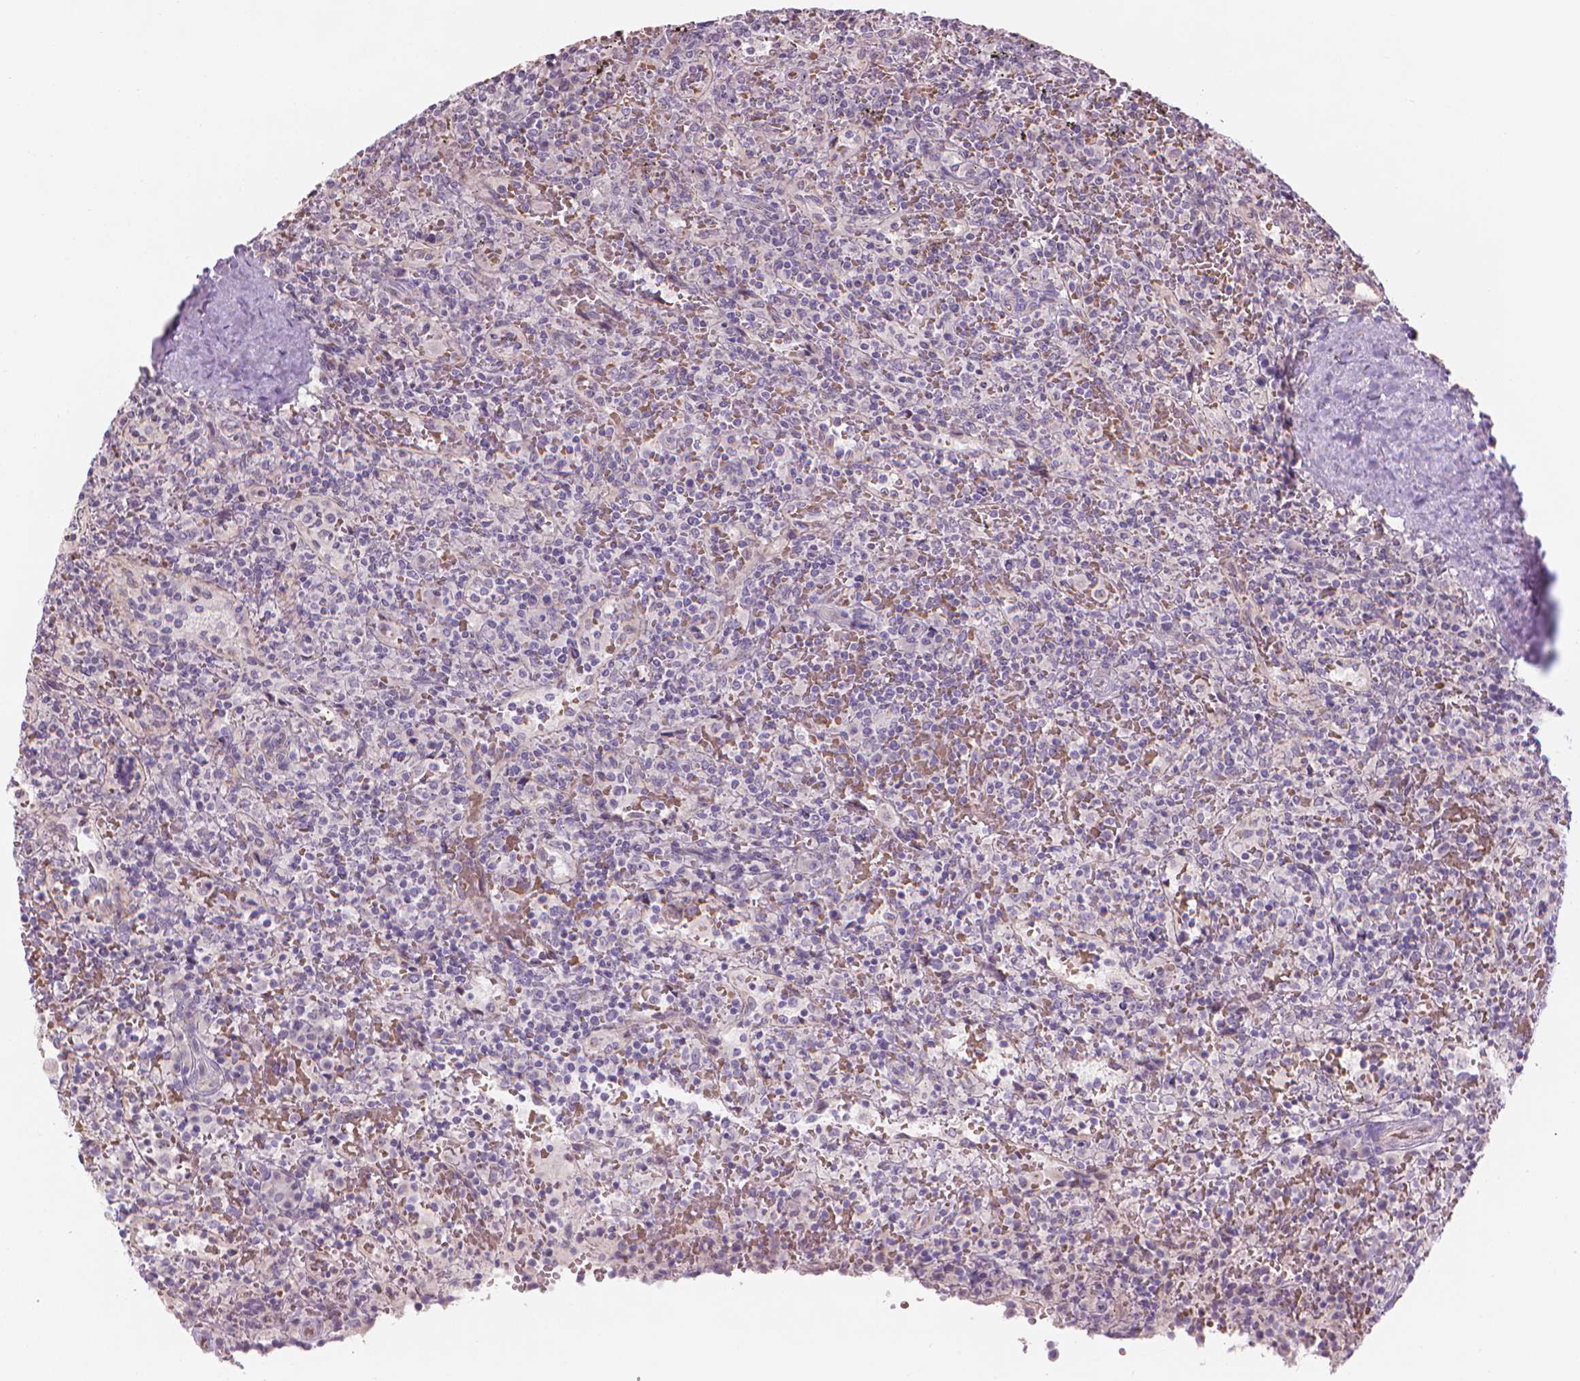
{"staining": {"intensity": "negative", "quantity": "none", "location": "none"}, "tissue": "lymphoma", "cell_type": "Tumor cells", "image_type": "cancer", "snomed": [{"axis": "morphology", "description": "Malignant lymphoma, non-Hodgkin's type, Low grade"}, {"axis": "topography", "description": "Spleen"}], "caption": "An immunohistochemistry image of lymphoma is shown. There is no staining in tumor cells of lymphoma.", "gene": "IFFO1", "patient": {"sex": "male", "age": 62}}